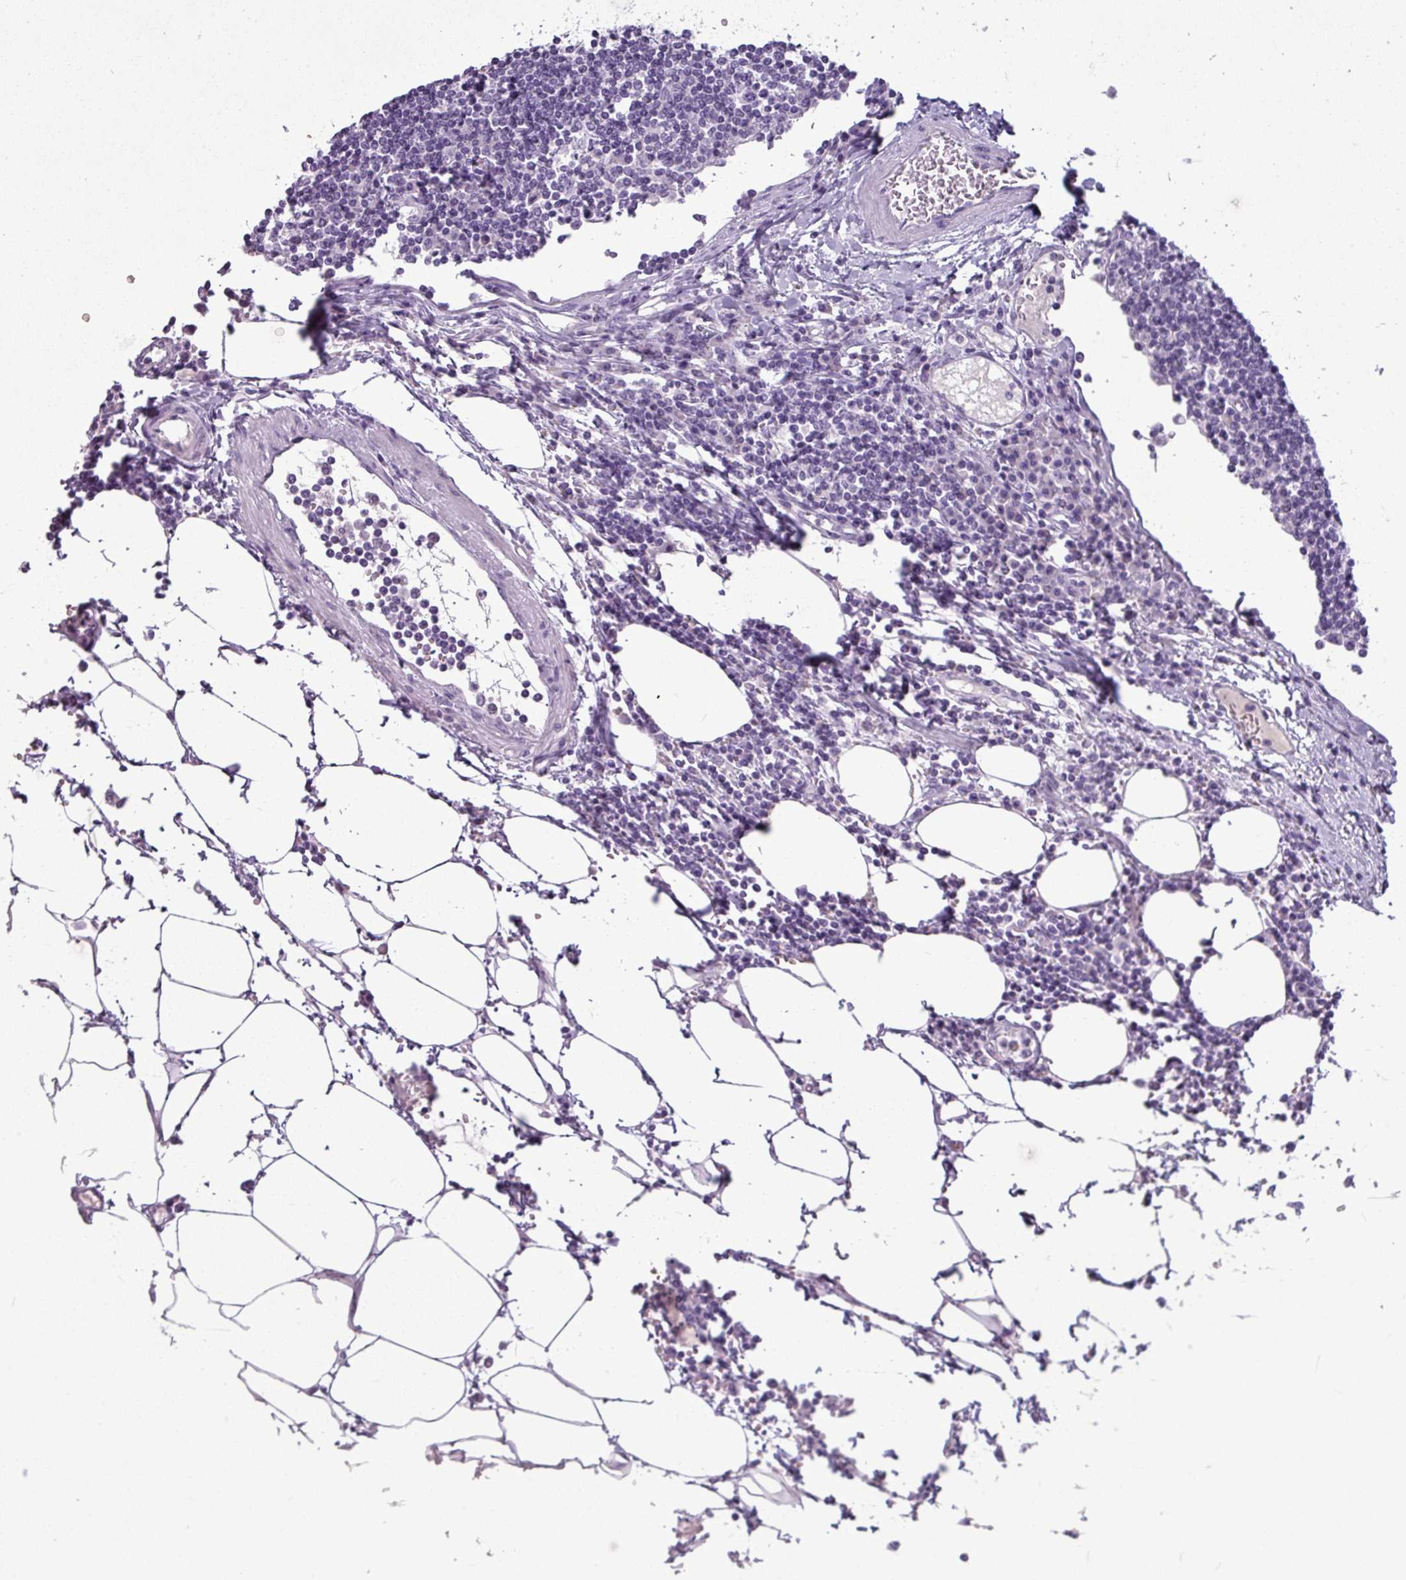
{"staining": {"intensity": "negative", "quantity": "none", "location": "none"}, "tissue": "lymph node", "cell_type": "Germinal center cells", "image_type": "normal", "snomed": [{"axis": "morphology", "description": "Adenocarcinoma, NOS"}, {"axis": "topography", "description": "Lymph node"}], "caption": "Human lymph node stained for a protein using immunohistochemistry (IHC) displays no staining in germinal center cells.", "gene": "TMEM91", "patient": {"sex": "female", "age": 62}}